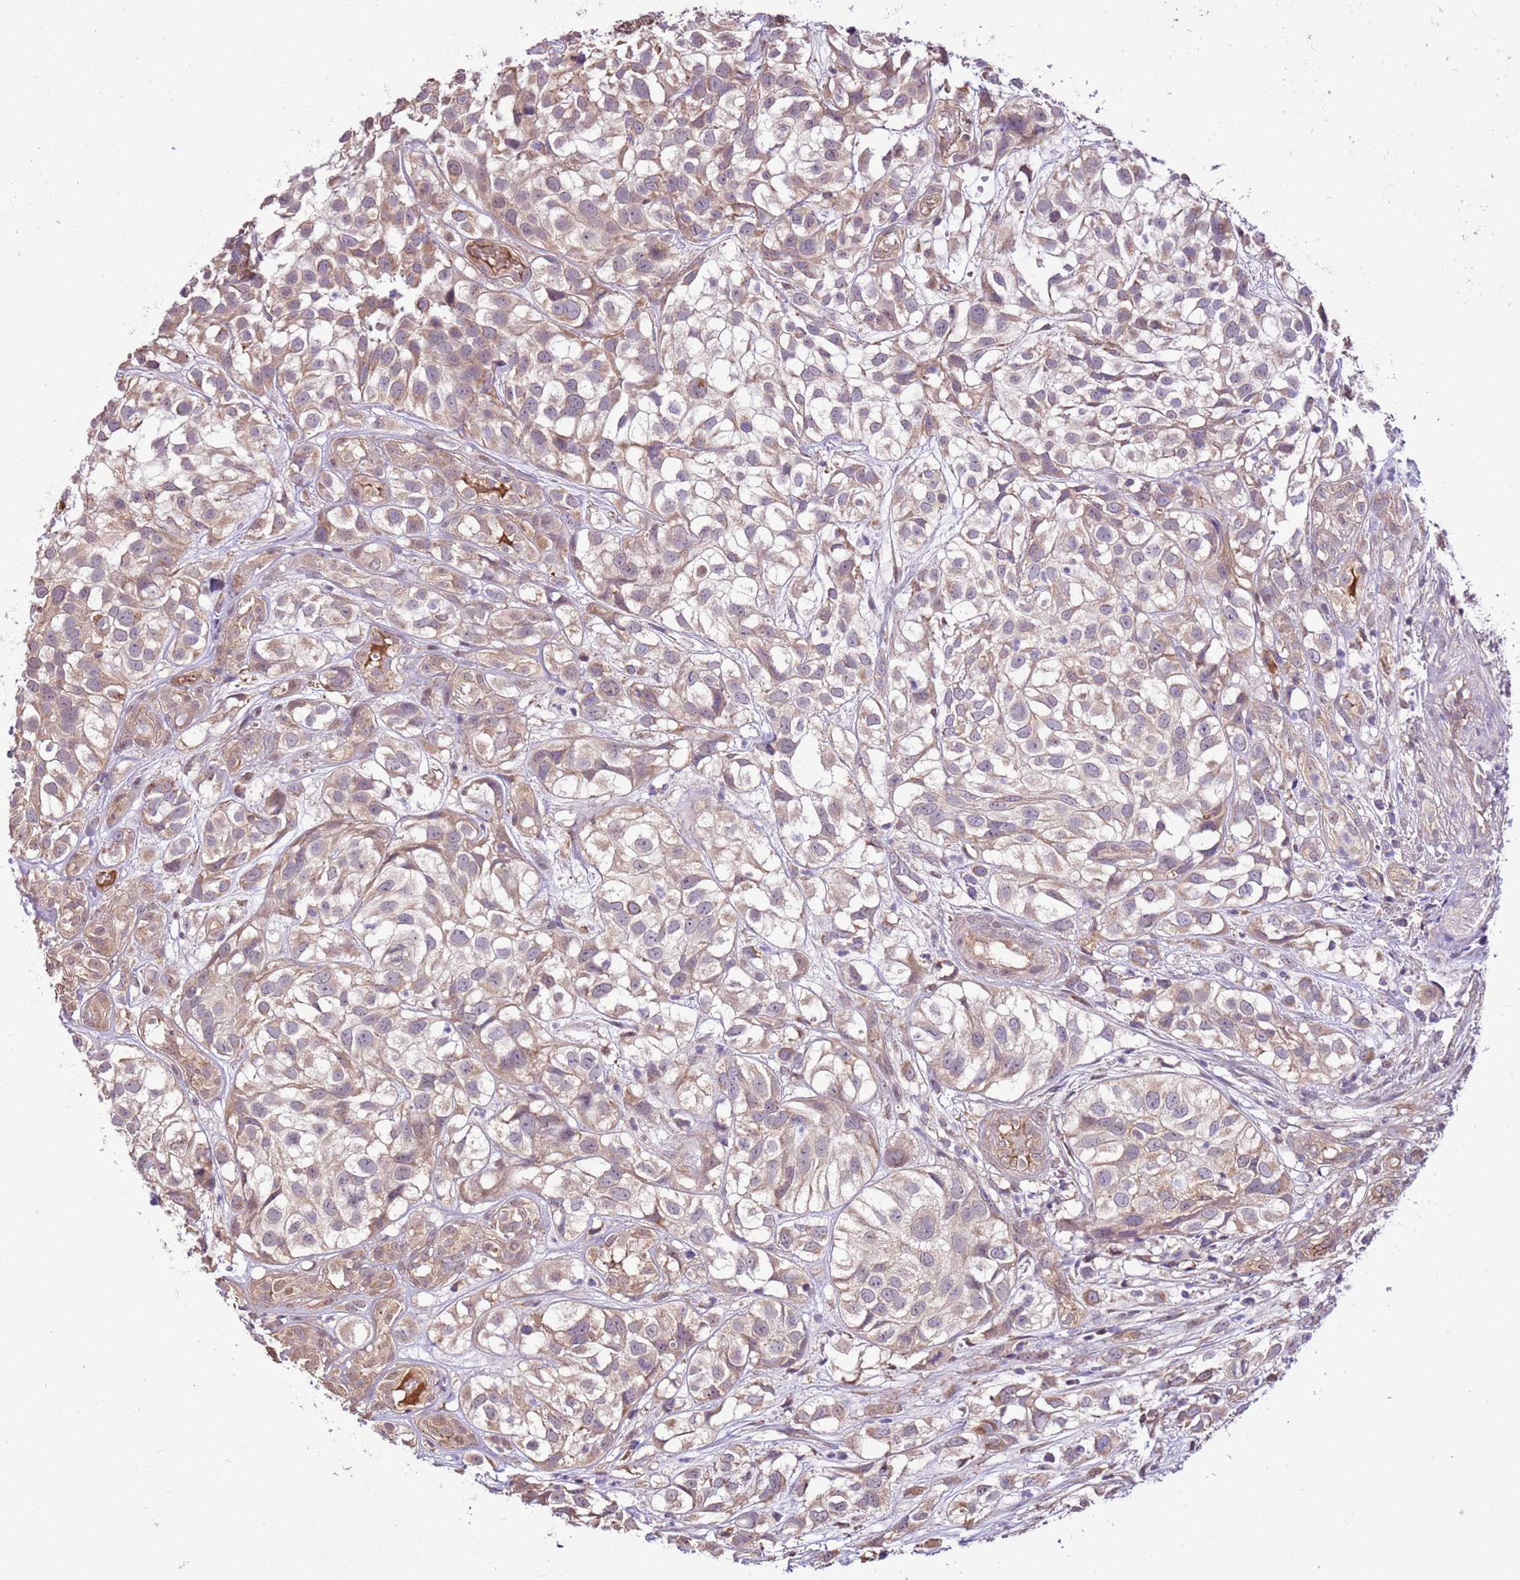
{"staining": {"intensity": "weak", "quantity": "25%-75%", "location": "cytoplasmic/membranous"}, "tissue": "urothelial cancer", "cell_type": "Tumor cells", "image_type": "cancer", "snomed": [{"axis": "morphology", "description": "Urothelial carcinoma, High grade"}, {"axis": "topography", "description": "Urinary bladder"}], "caption": "A photomicrograph of urothelial carcinoma (high-grade) stained for a protein shows weak cytoplasmic/membranous brown staining in tumor cells.", "gene": "BBS5", "patient": {"sex": "male", "age": 56}}